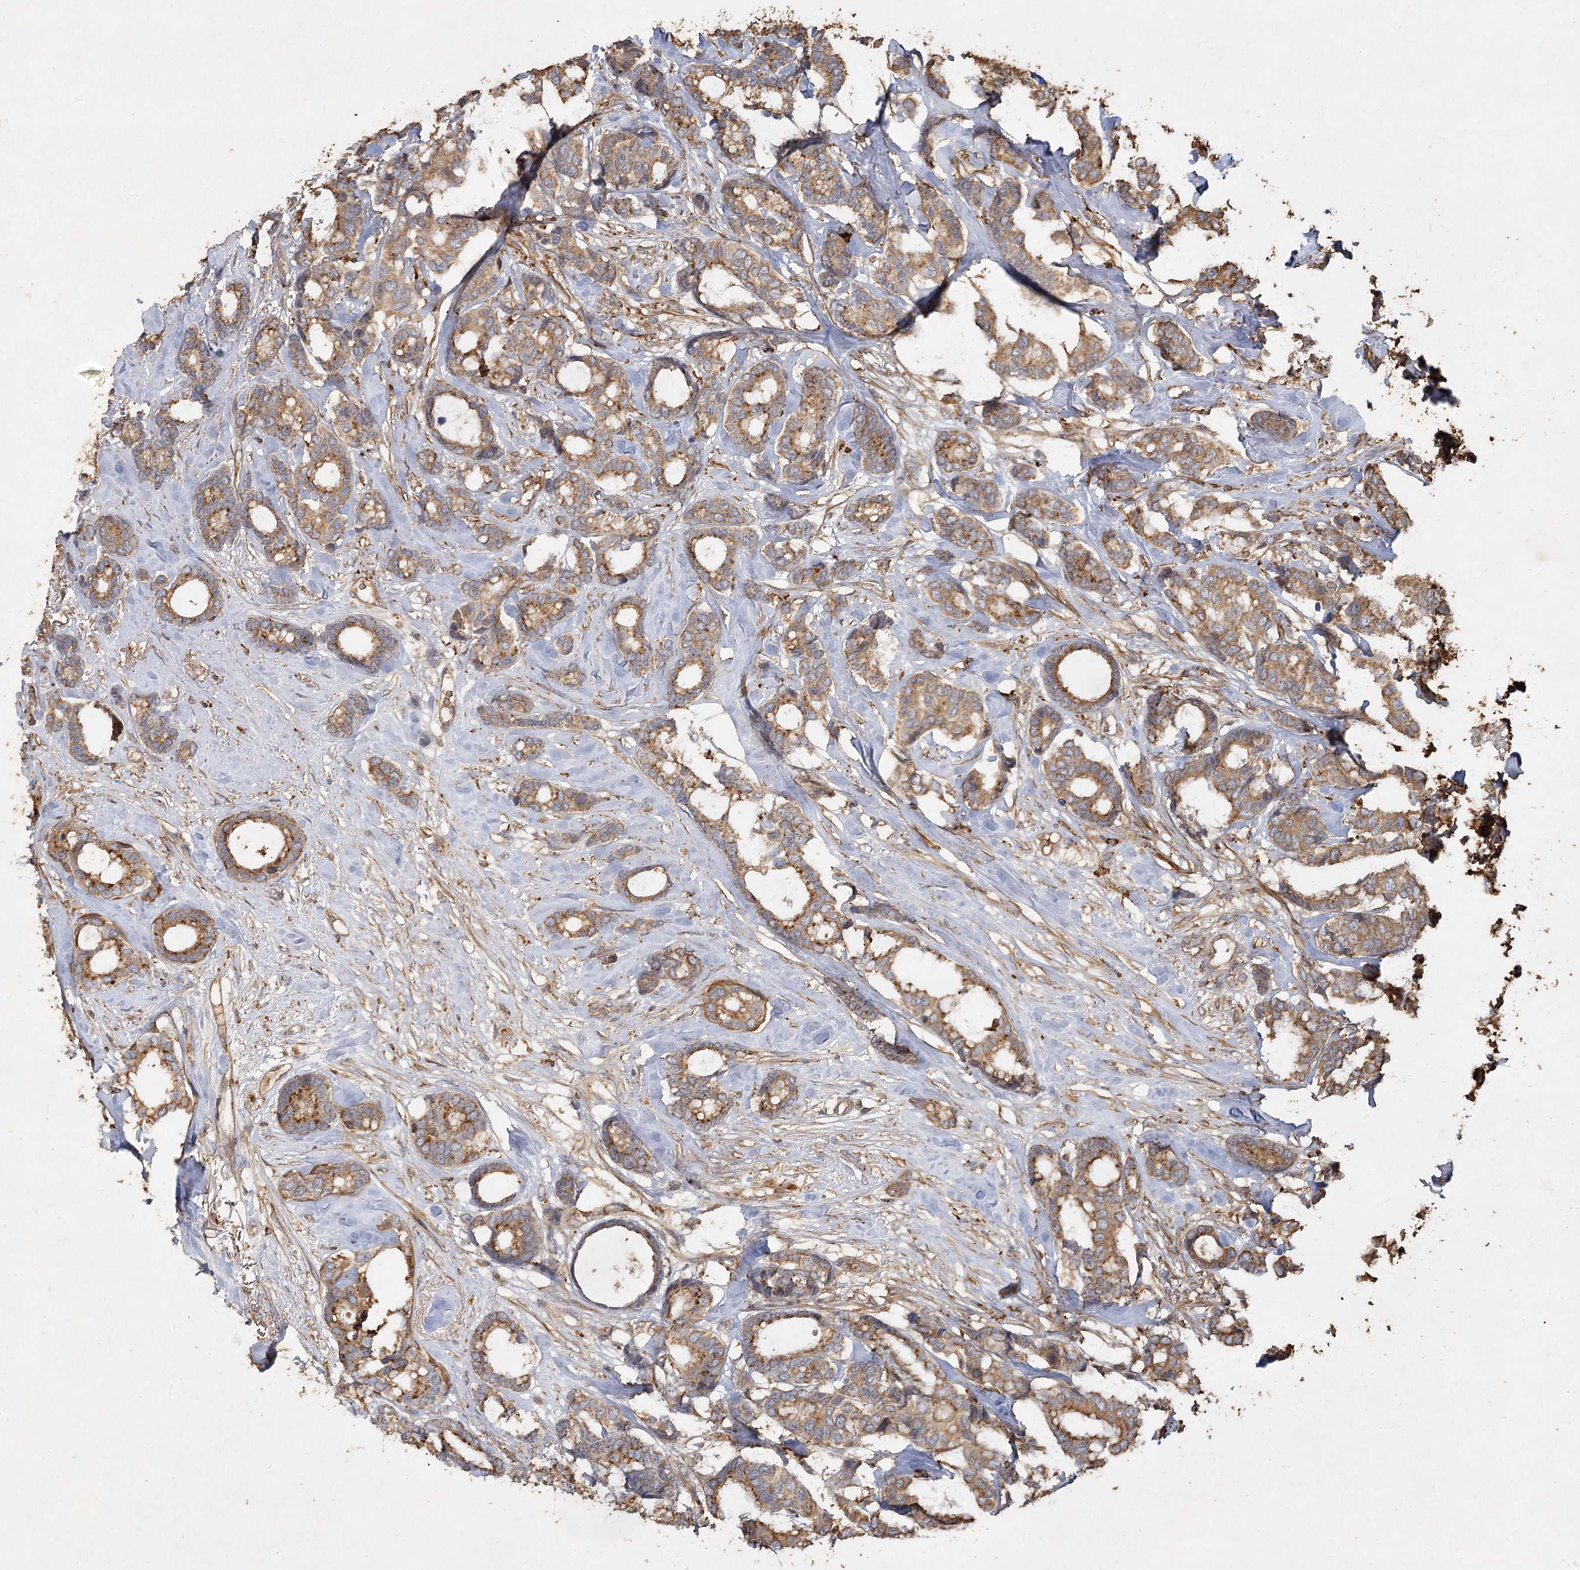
{"staining": {"intensity": "moderate", "quantity": ">75%", "location": "cytoplasmic/membranous"}, "tissue": "breast cancer", "cell_type": "Tumor cells", "image_type": "cancer", "snomed": [{"axis": "morphology", "description": "Duct carcinoma"}, {"axis": "topography", "description": "Breast"}], "caption": "Moderate cytoplasmic/membranous expression is identified in approximately >75% of tumor cells in breast invasive ductal carcinoma.", "gene": "PIK3C2A", "patient": {"sex": "female", "age": 87}}